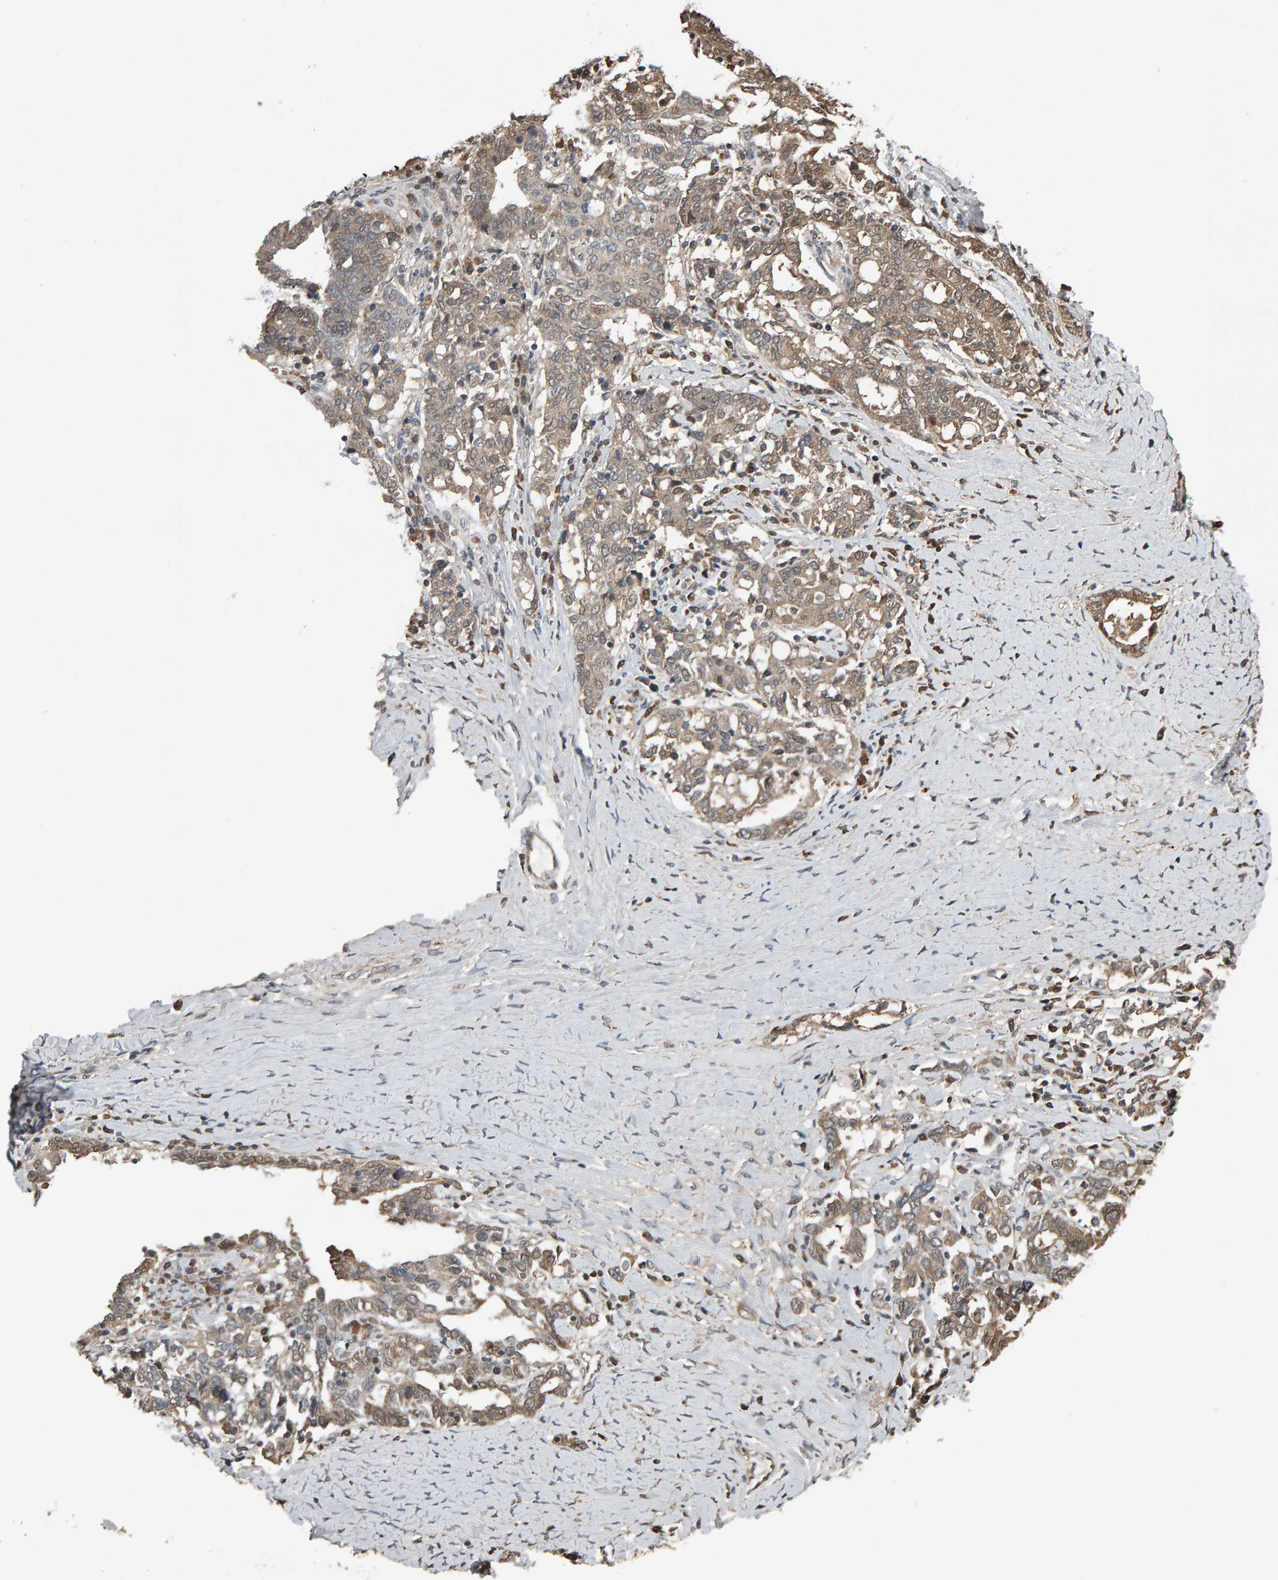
{"staining": {"intensity": "weak", "quantity": ">75%", "location": "cytoplasmic/membranous"}, "tissue": "ovarian cancer", "cell_type": "Tumor cells", "image_type": "cancer", "snomed": [{"axis": "morphology", "description": "Carcinoma, endometroid"}, {"axis": "topography", "description": "Ovary"}], "caption": "A high-resolution photomicrograph shows immunohistochemistry staining of ovarian endometroid carcinoma, which exhibits weak cytoplasmic/membranous expression in approximately >75% of tumor cells.", "gene": "COASY", "patient": {"sex": "female", "age": 62}}